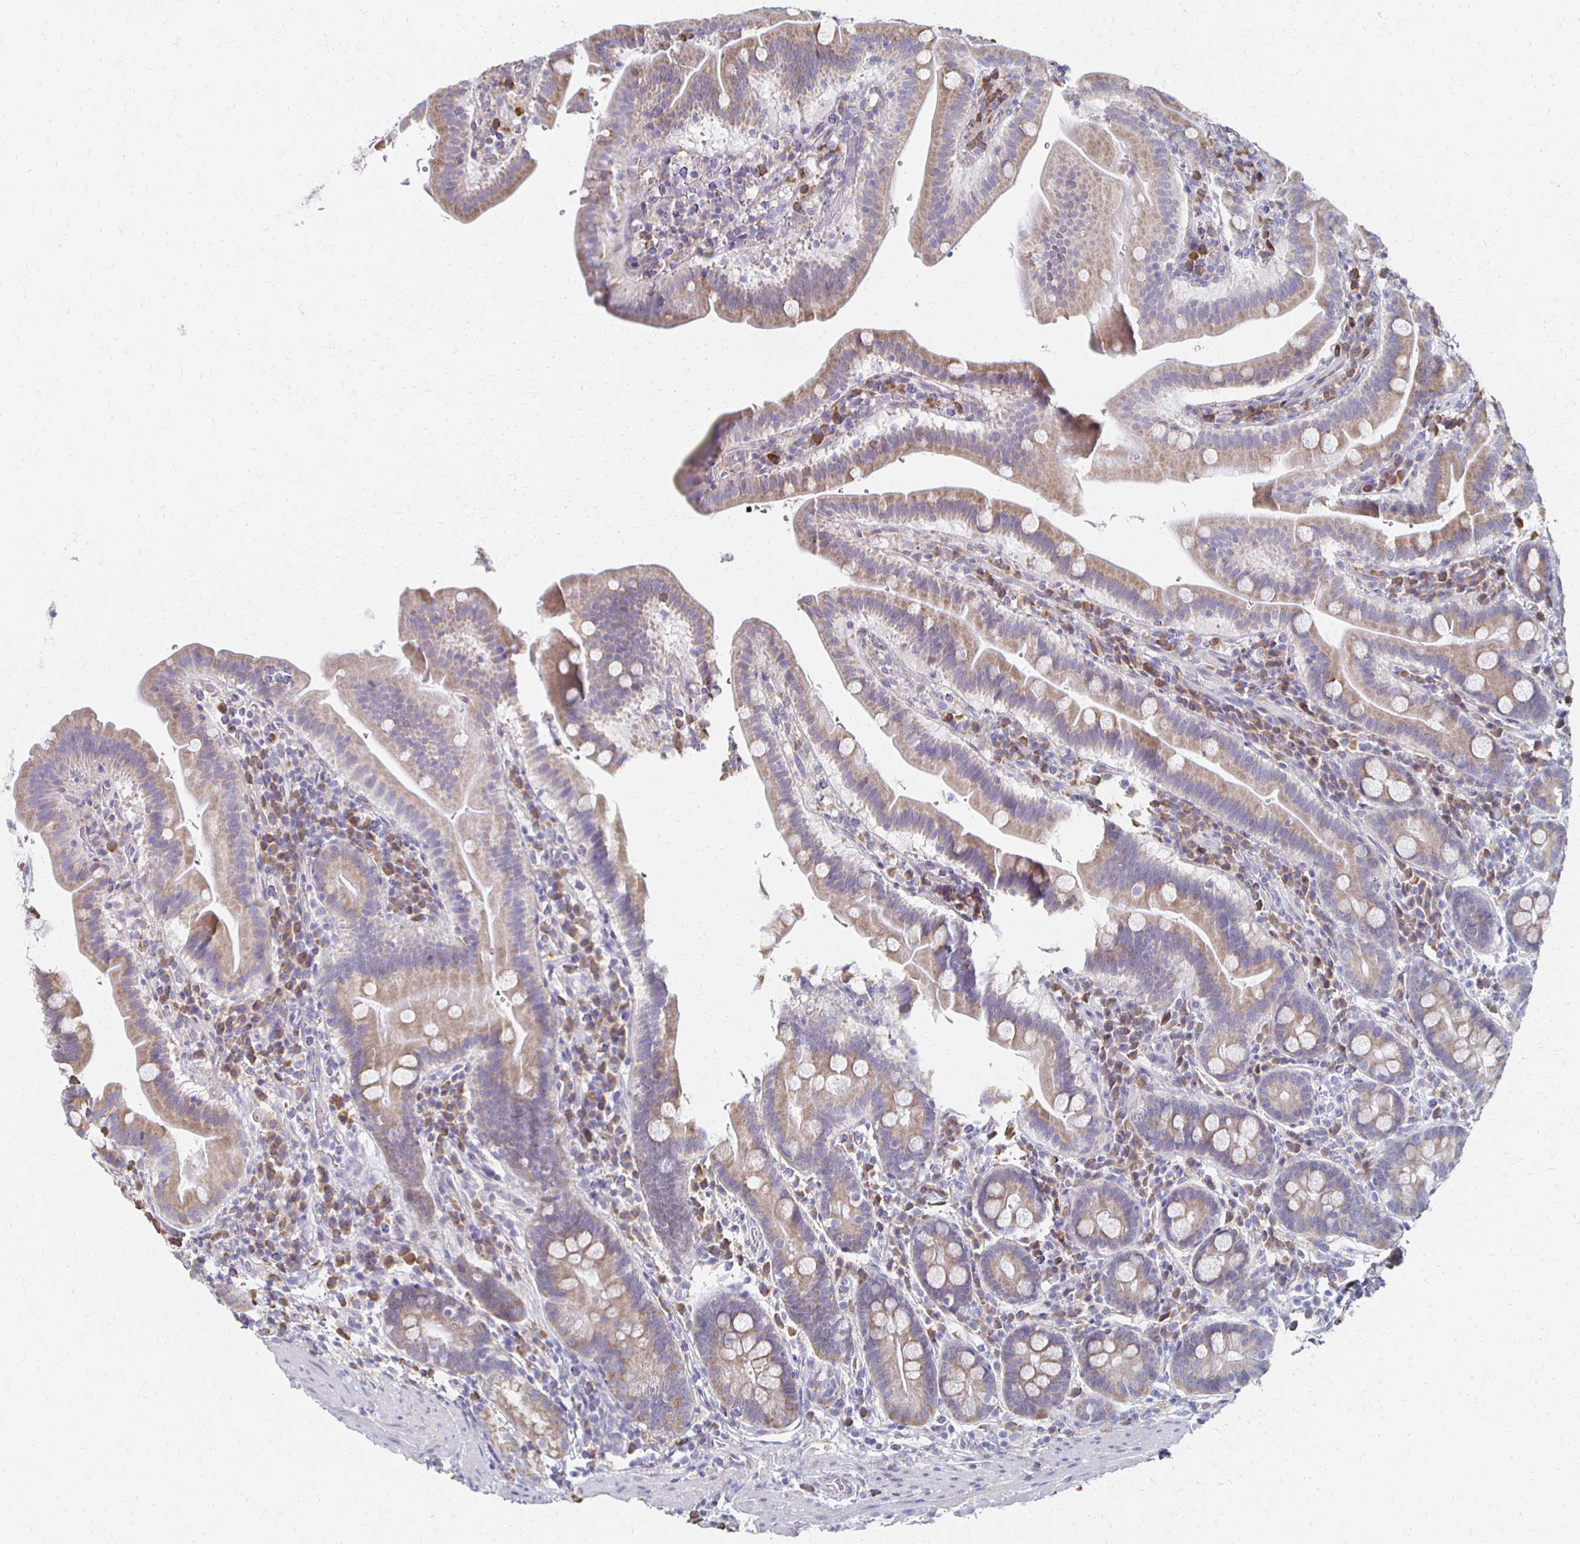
{"staining": {"intensity": "weak", "quantity": ">75%", "location": "cytoplasmic/membranous"}, "tissue": "small intestine", "cell_type": "Glandular cells", "image_type": "normal", "snomed": [{"axis": "morphology", "description": "Normal tissue, NOS"}, {"axis": "topography", "description": "Small intestine"}], "caption": "IHC (DAB (3,3'-diaminobenzidine)) staining of unremarkable small intestine shows weak cytoplasmic/membranous protein expression in about >75% of glandular cells. The protein is stained brown, and the nuclei are stained in blue (DAB IHC with brightfield microscopy, high magnification).", "gene": "ATP1A3", "patient": {"sex": "male", "age": 26}}